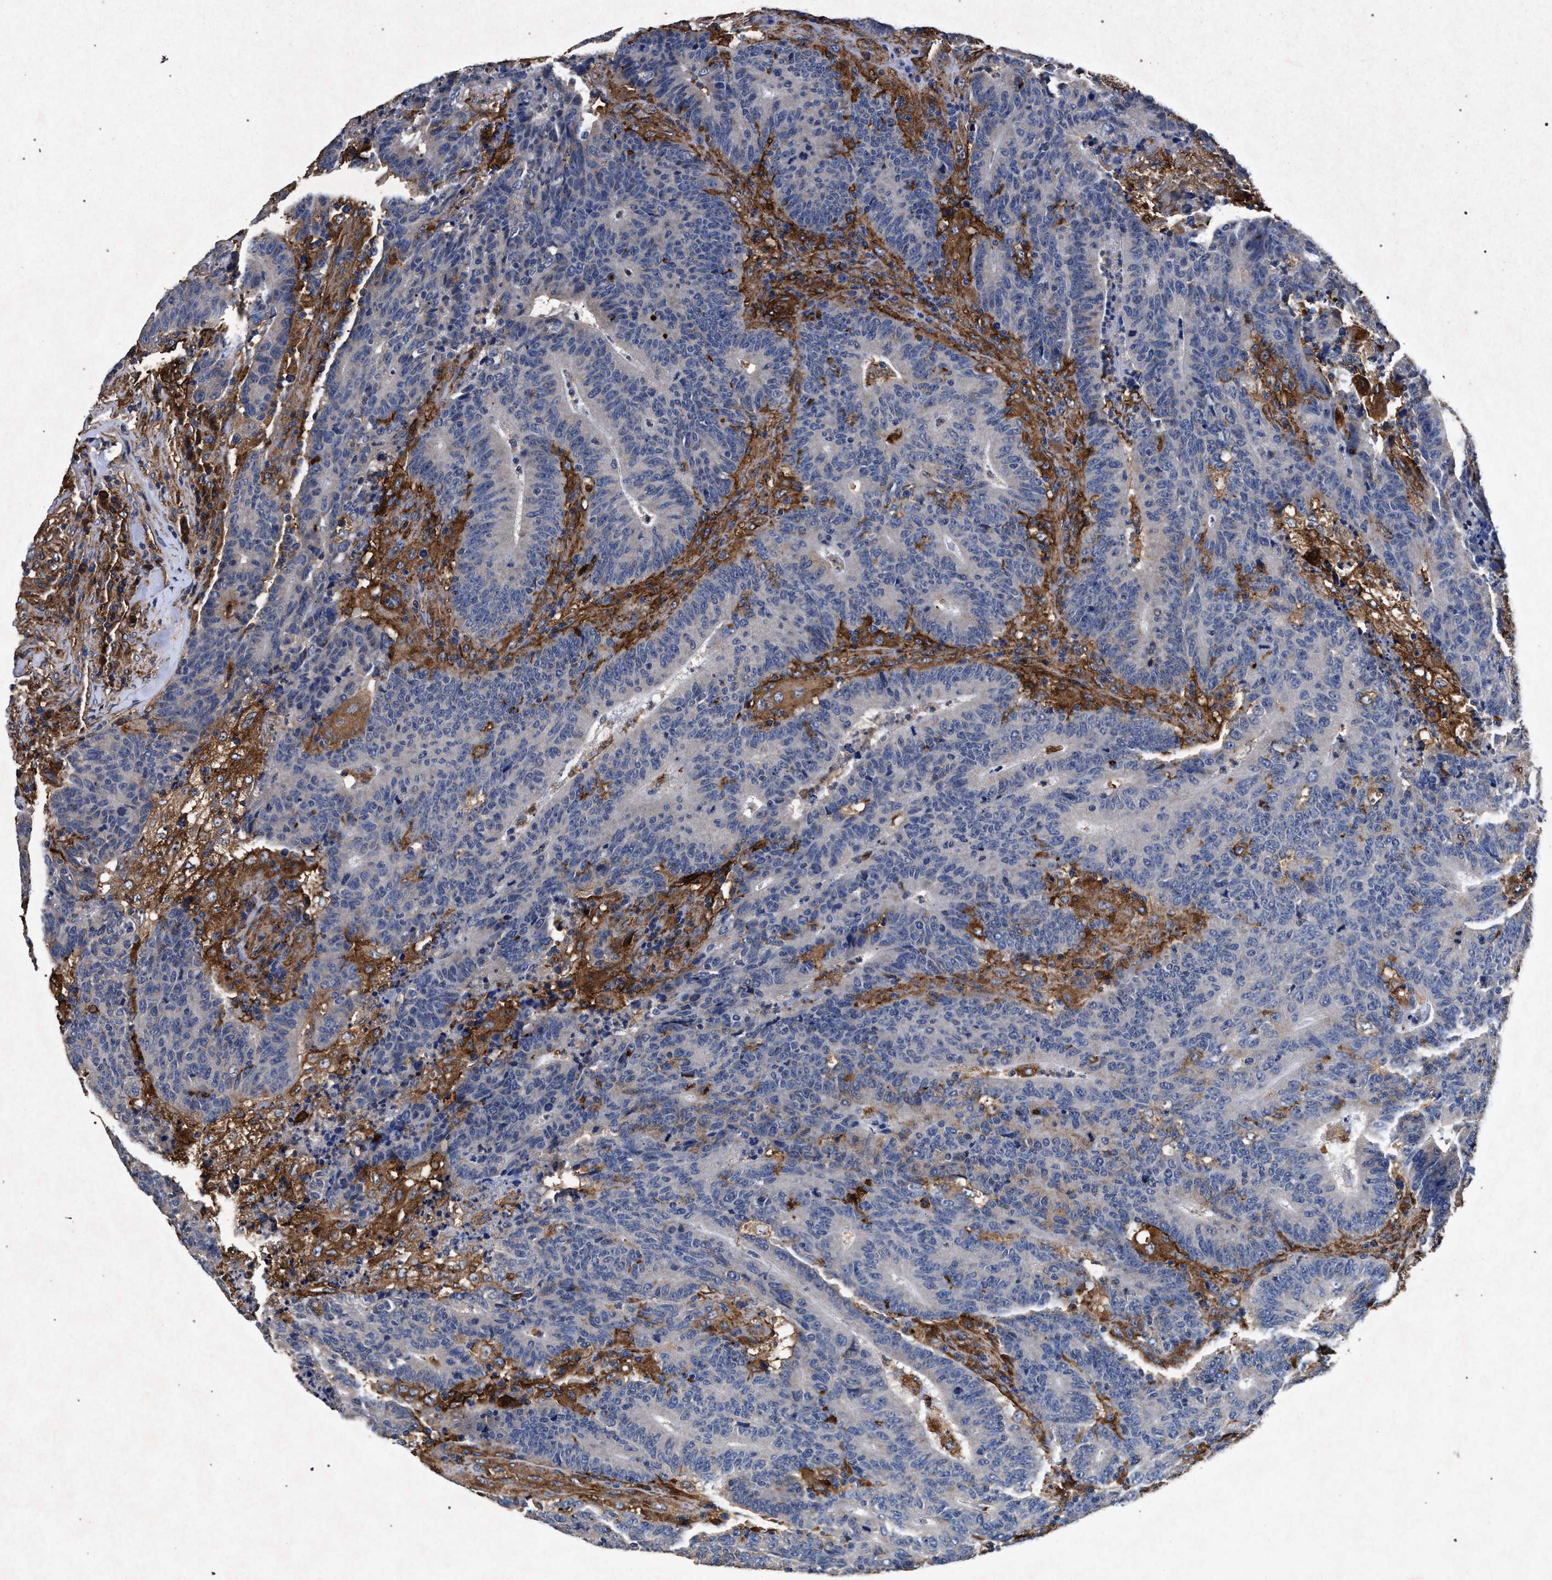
{"staining": {"intensity": "negative", "quantity": "none", "location": "none"}, "tissue": "colorectal cancer", "cell_type": "Tumor cells", "image_type": "cancer", "snomed": [{"axis": "morphology", "description": "Normal tissue, NOS"}, {"axis": "morphology", "description": "Adenocarcinoma, NOS"}, {"axis": "topography", "description": "Colon"}], "caption": "Photomicrograph shows no protein staining in tumor cells of colorectal cancer (adenocarcinoma) tissue.", "gene": "MARCKS", "patient": {"sex": "female", "age": 75}}